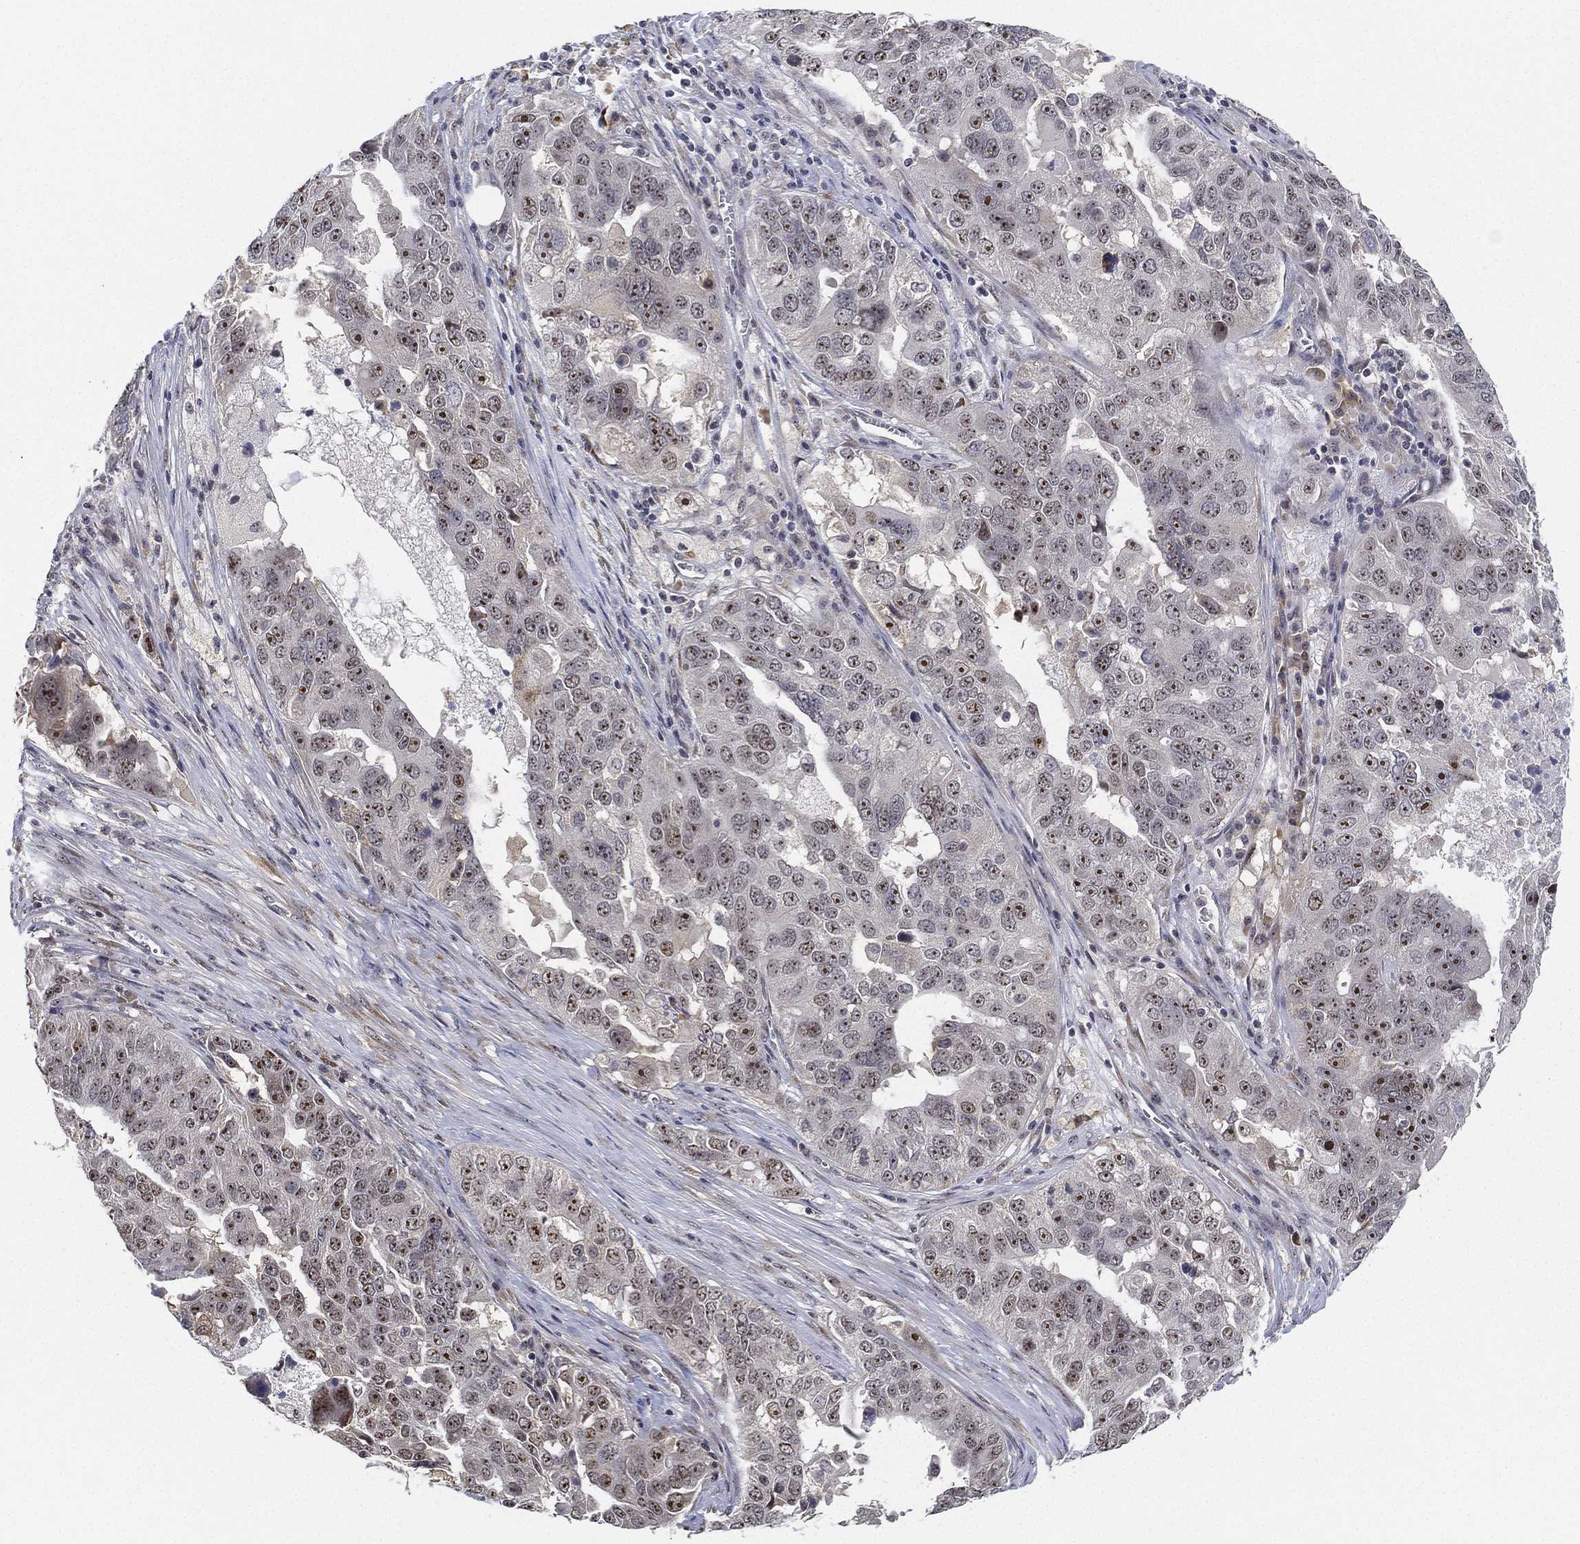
{"staining": {"intensity": "moderate", "quantity": "25%-75%", "location": "nuclear"}, "tissue": "ovarian cancer", "cell_type": "Tumor cells", "image_type": "cancer", "snomed": [{"axis": "morphology", "description": "Carcinoma, endometroid"}, {"axis": "topography", "description": "Soft tissue"}, {"axis": "topography", "description": "Ovary"}], "caption": "This is an image of immunohistochemistry (IHC) staining of ovarian cancer, which shows moderate expression in the nuclear of tumor cells.", "gene": "PPP1R16B", "patient": {"sex": "female", "age": 52}}